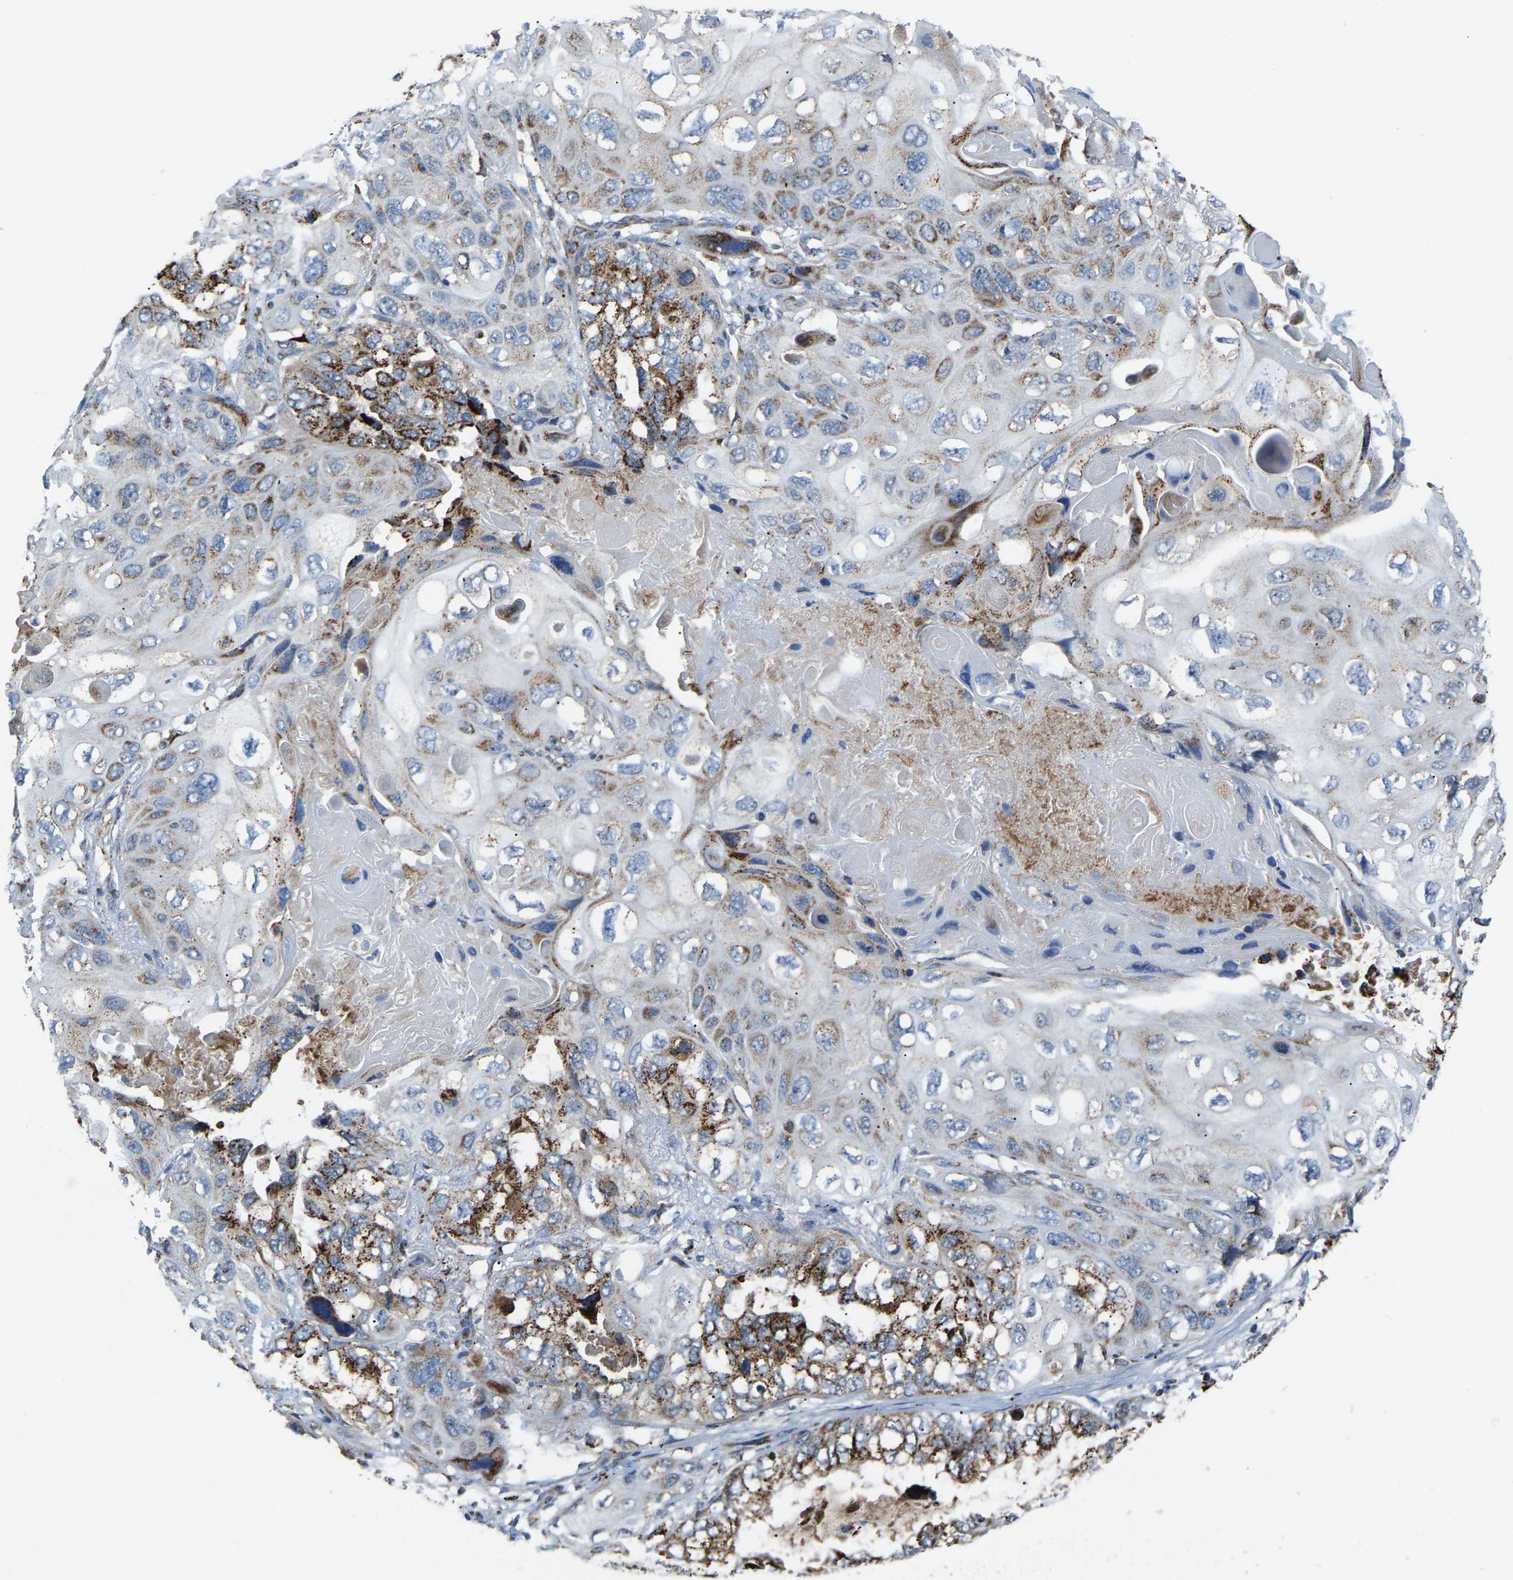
{"staining": {"intensity": "strong", "quantity": "25%-75%", "location": "cytoplasmic/membranous"}, "tissue": "lung cancer", "cell_type": "Tumor cells", "image_type": "cancer", "snomed": [{"axis": "morphology", "description": "Squamous cell carcinoma, NOS"}, {"axis": "topography", "description": "Lung"}], "caption": "High-magnification brightfield microscopy of lung squamous cell carcinoma stained with DAB (3,3'-diaminobenzidine) (brown) and counterstained with hematoxylin (blue). tumor cells exhibit strong cytoplasmic/membranous positivity is identified in about25%-75% of cells.", "gene": "CANT1", "patient": {"sex": "female", "age": 73}}